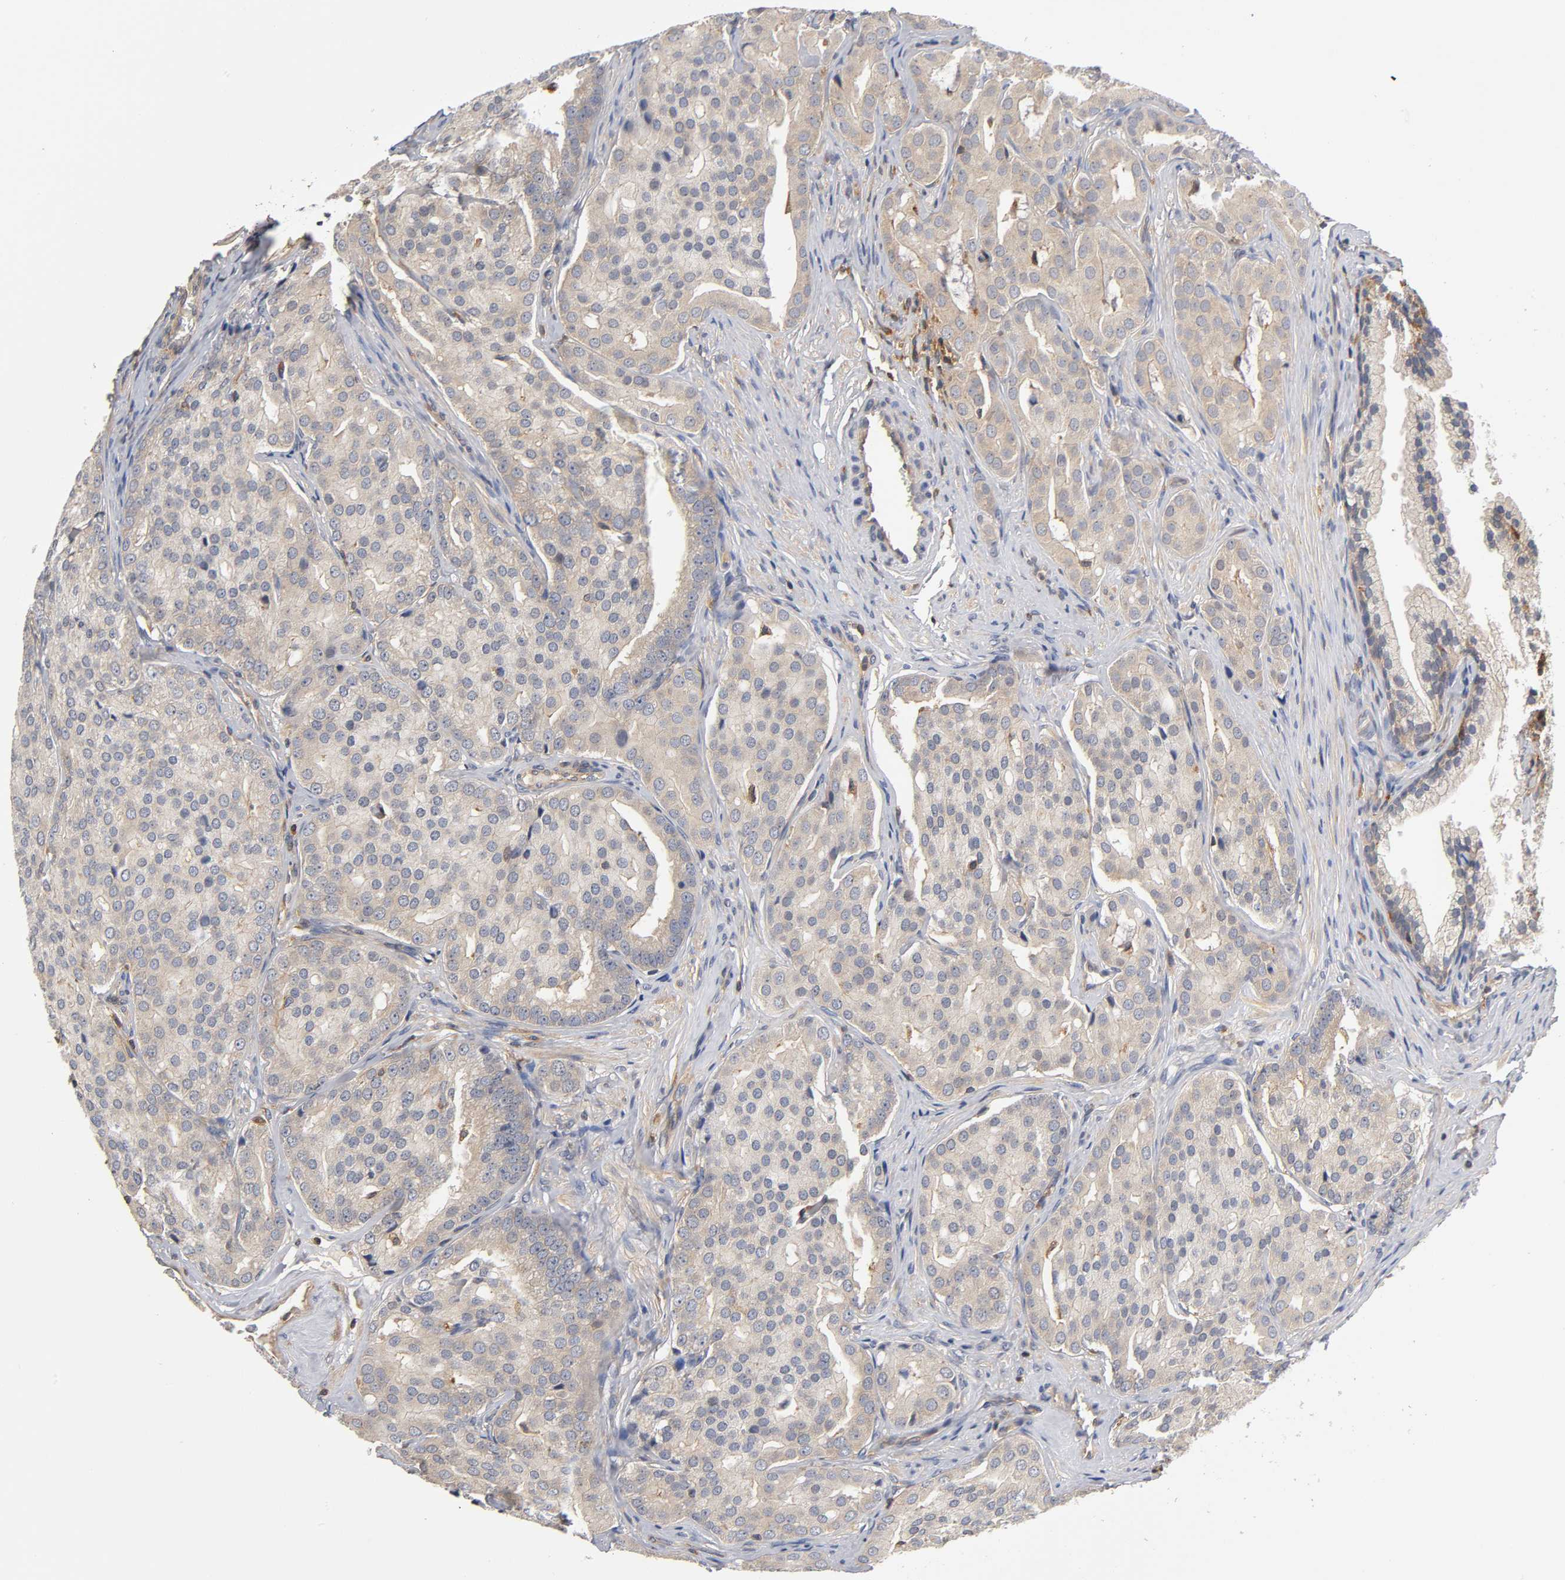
{"staining": {"intensity": "moderate", "quantity": ">75%", "location": "cytoplasmic/membranous"}, "tissue": "prostate cancer", "cell_type": "Tumor cells", "image_type": "cancer", "snomed": [{"axis": "morphology", "description": "Adenocarcinoma, High grade"}, {"axis": "topography", "description": "Prostate"}], "caption": "High-grade adenocarcinoma (prostate) was stained to show a protein in brown. There is medium levels of moderate cytoplasmic/membranous expression in about >75% of tumor cells.", "gene": "ACTR2", "patient": {"sex": "male", "age": 64}}